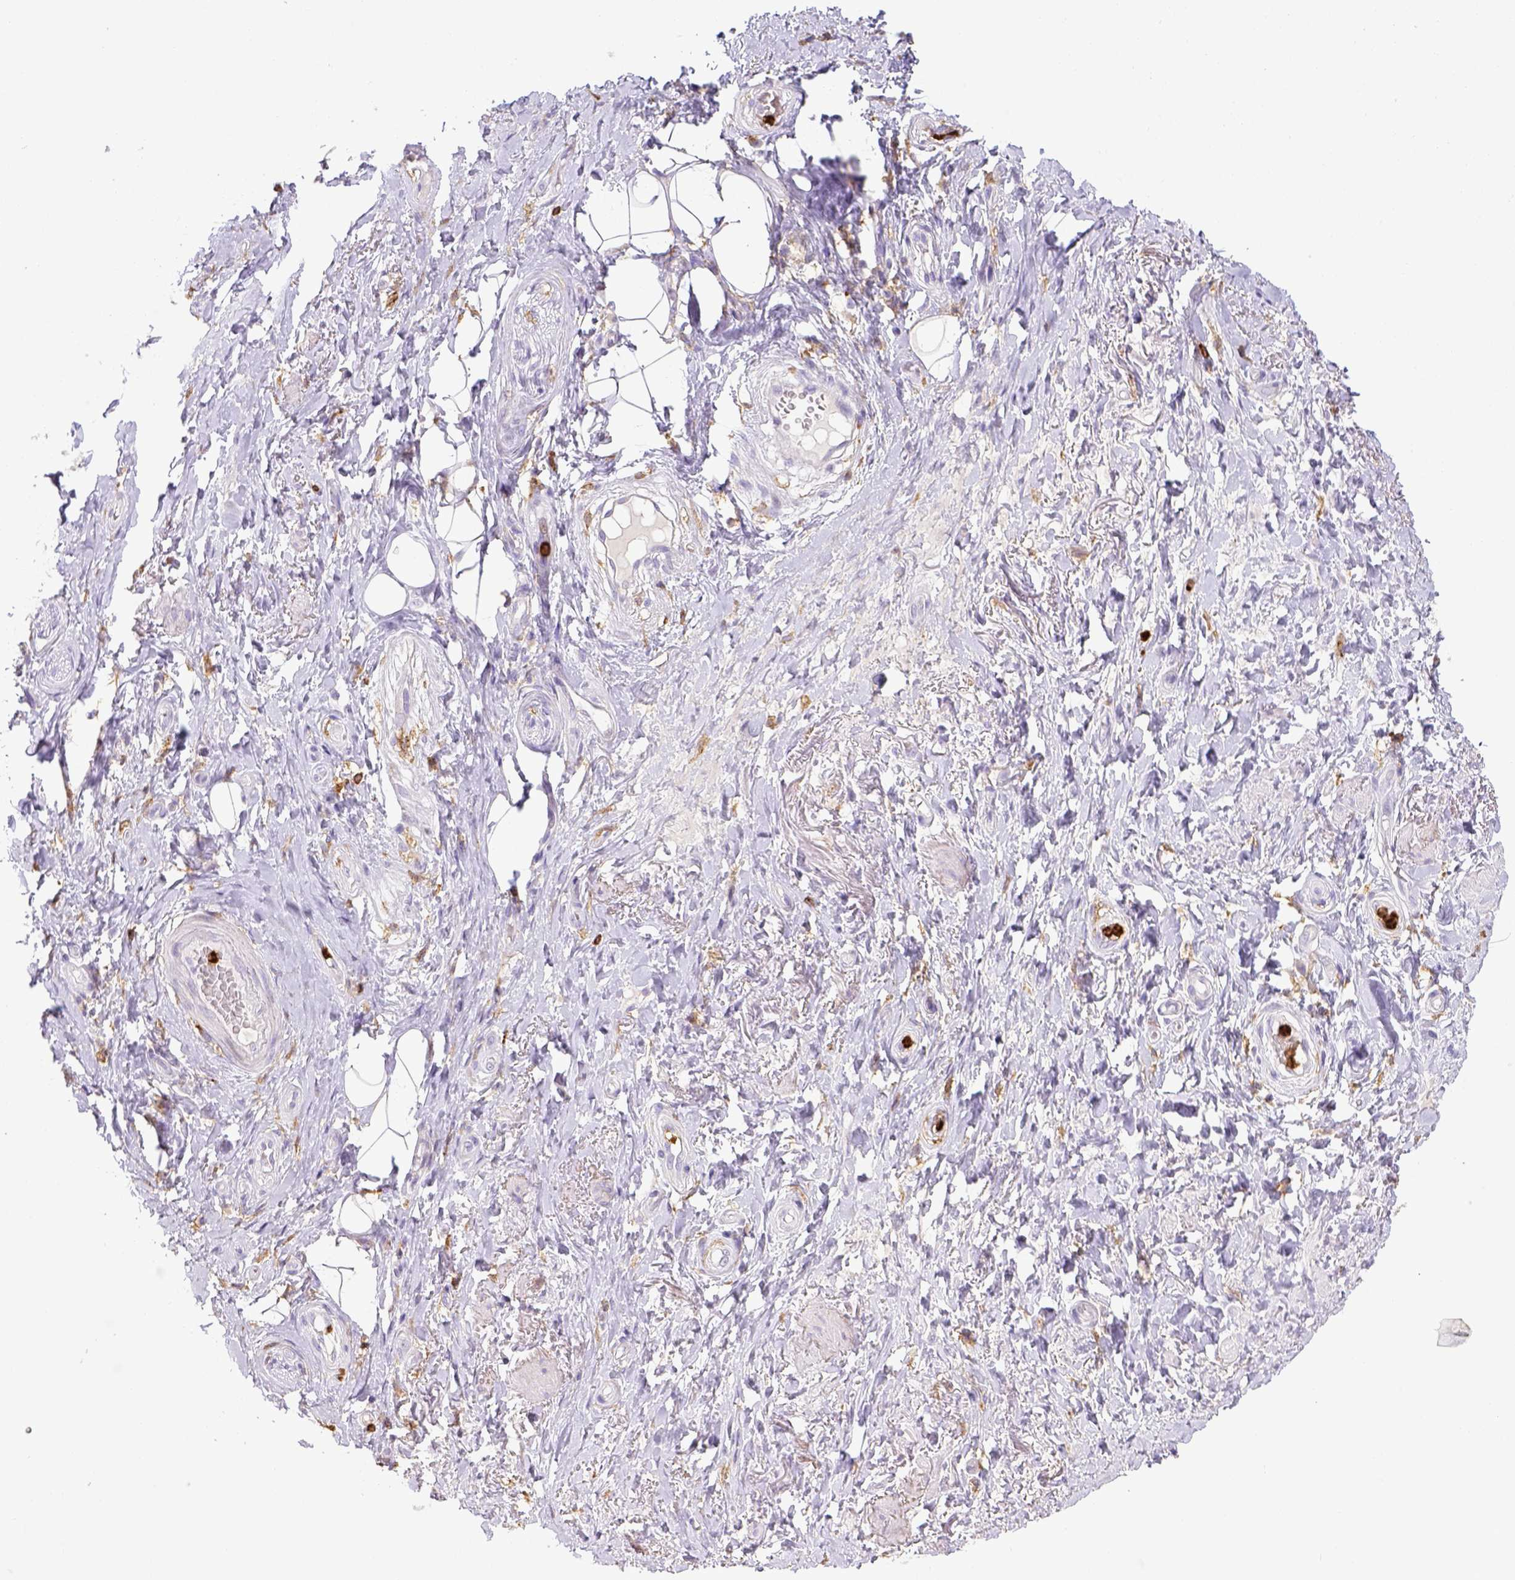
{"staining": {"intensity": "negative", "quantity": "none", "location": "none"}, "tissue": "adipose tissue", "cell_type": "Adipocytes", "image_type": "normal", "snomed": [{"axis": "morphology", "description": "Normal tissue, NOS"}, {"axis": "topography", "description": "Anal"}, {"axis": "topography", "description": "Peripheral nerve tissue"}], "caption": "Adipocytes show no significant staining in unremarkable adipose tissue. Brightfield microscopy of immunohistochemistry stained with DAB (3,3'-diaminobenzidine) (brown) and hematoxylin (blue), captured at high magnification.", "gene": "ITGAM", "patient": {"sex": "male", "age": 53}}